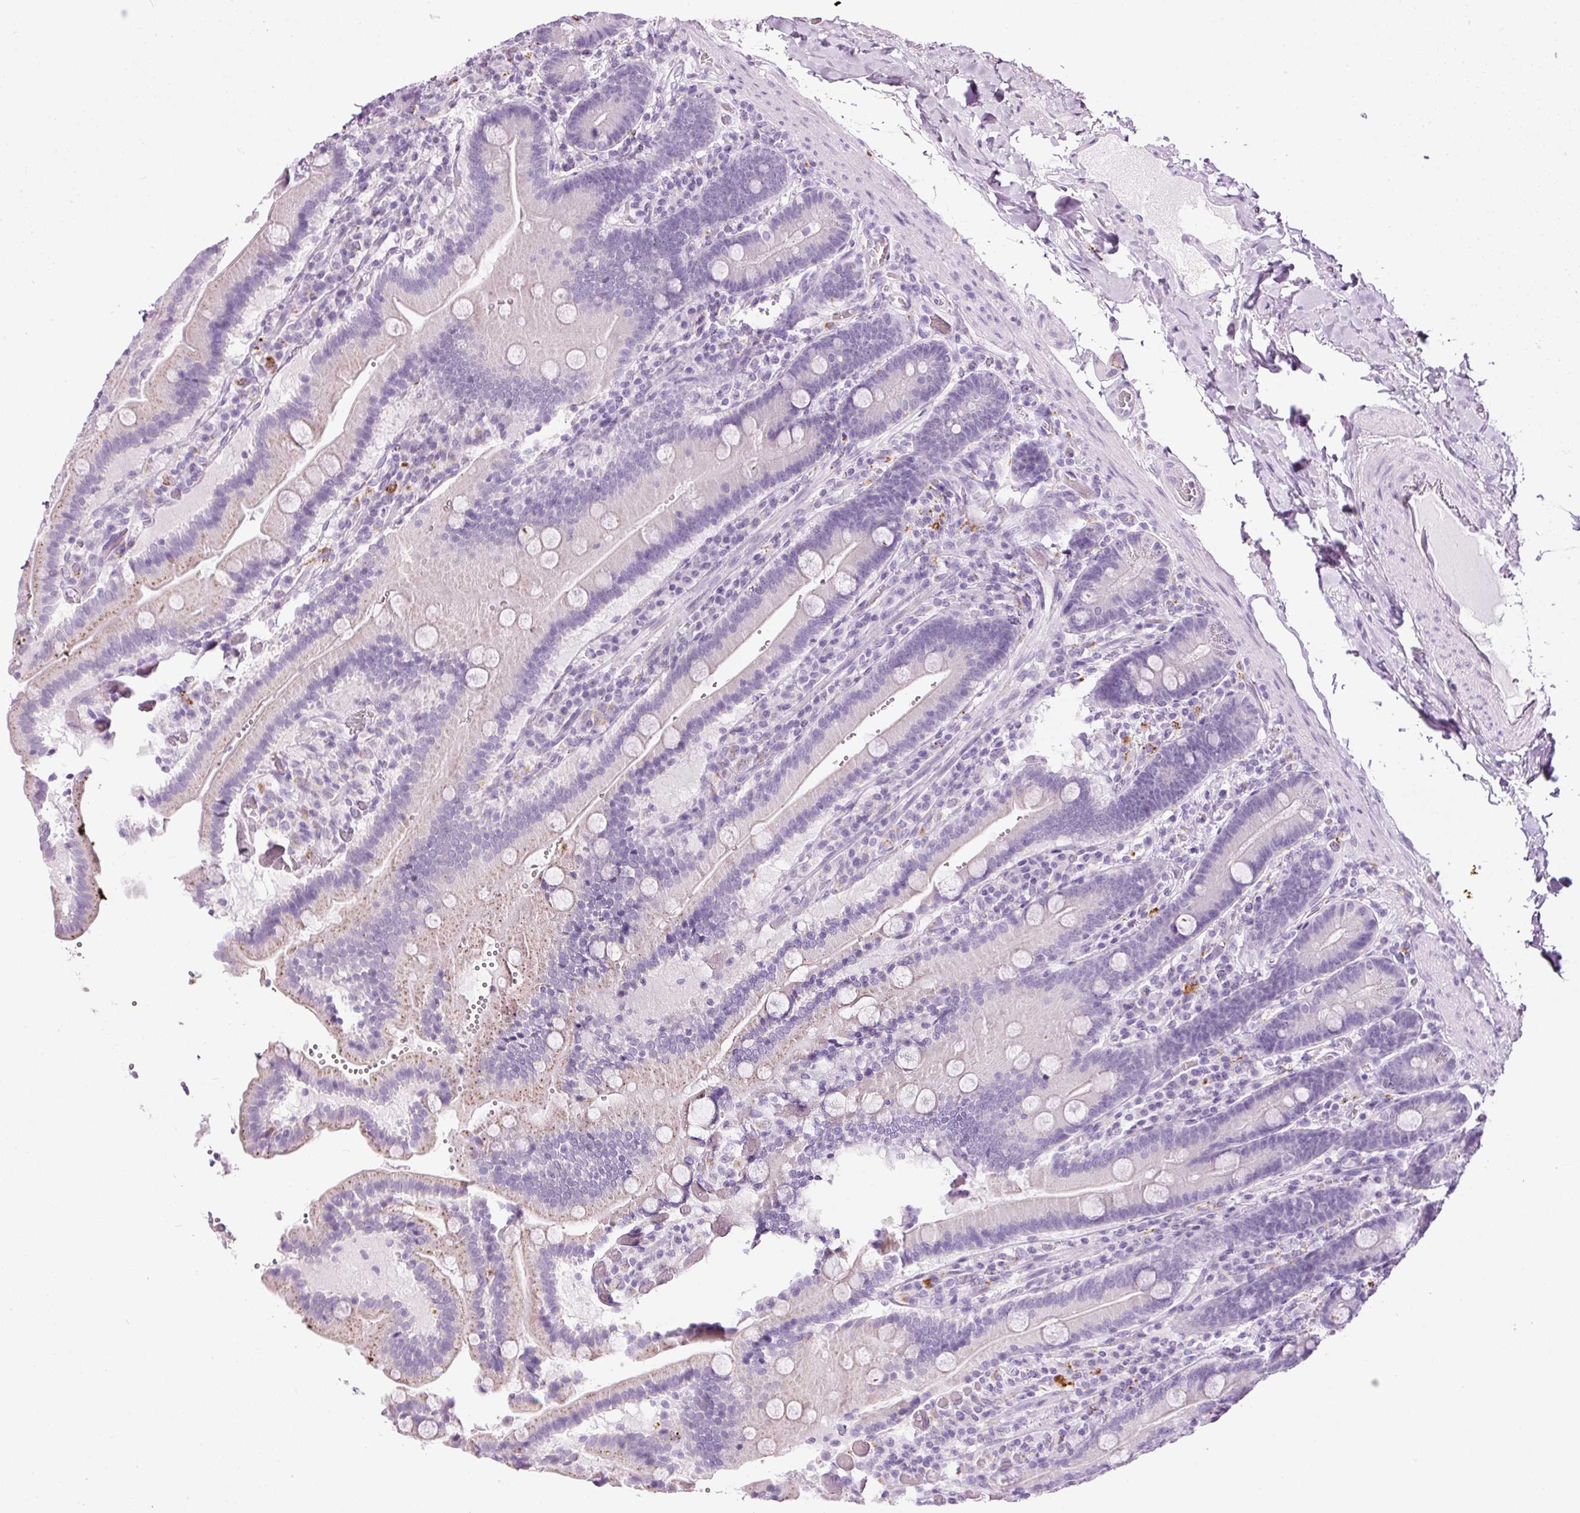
{"staining": {"intensity": "negative", "quantity": "none", "location": "none"}, "tissue": "duodenum", "cell_type": "Glandular cells", "image_type": "normal", "snomed": [{"axis": "morphology", "description": "Normal tissue, NOS"}, {"axis": "topography", "description": "Duodenum"}], "caption": "This photomicrograph is of normal duodenum stained with IHC to label a protein in brown with the nuclei are counter-stained blue. There is no staining in glandular cells.", "gene": "ZNF639", "patient": {"sex": "female", "age": 62}}